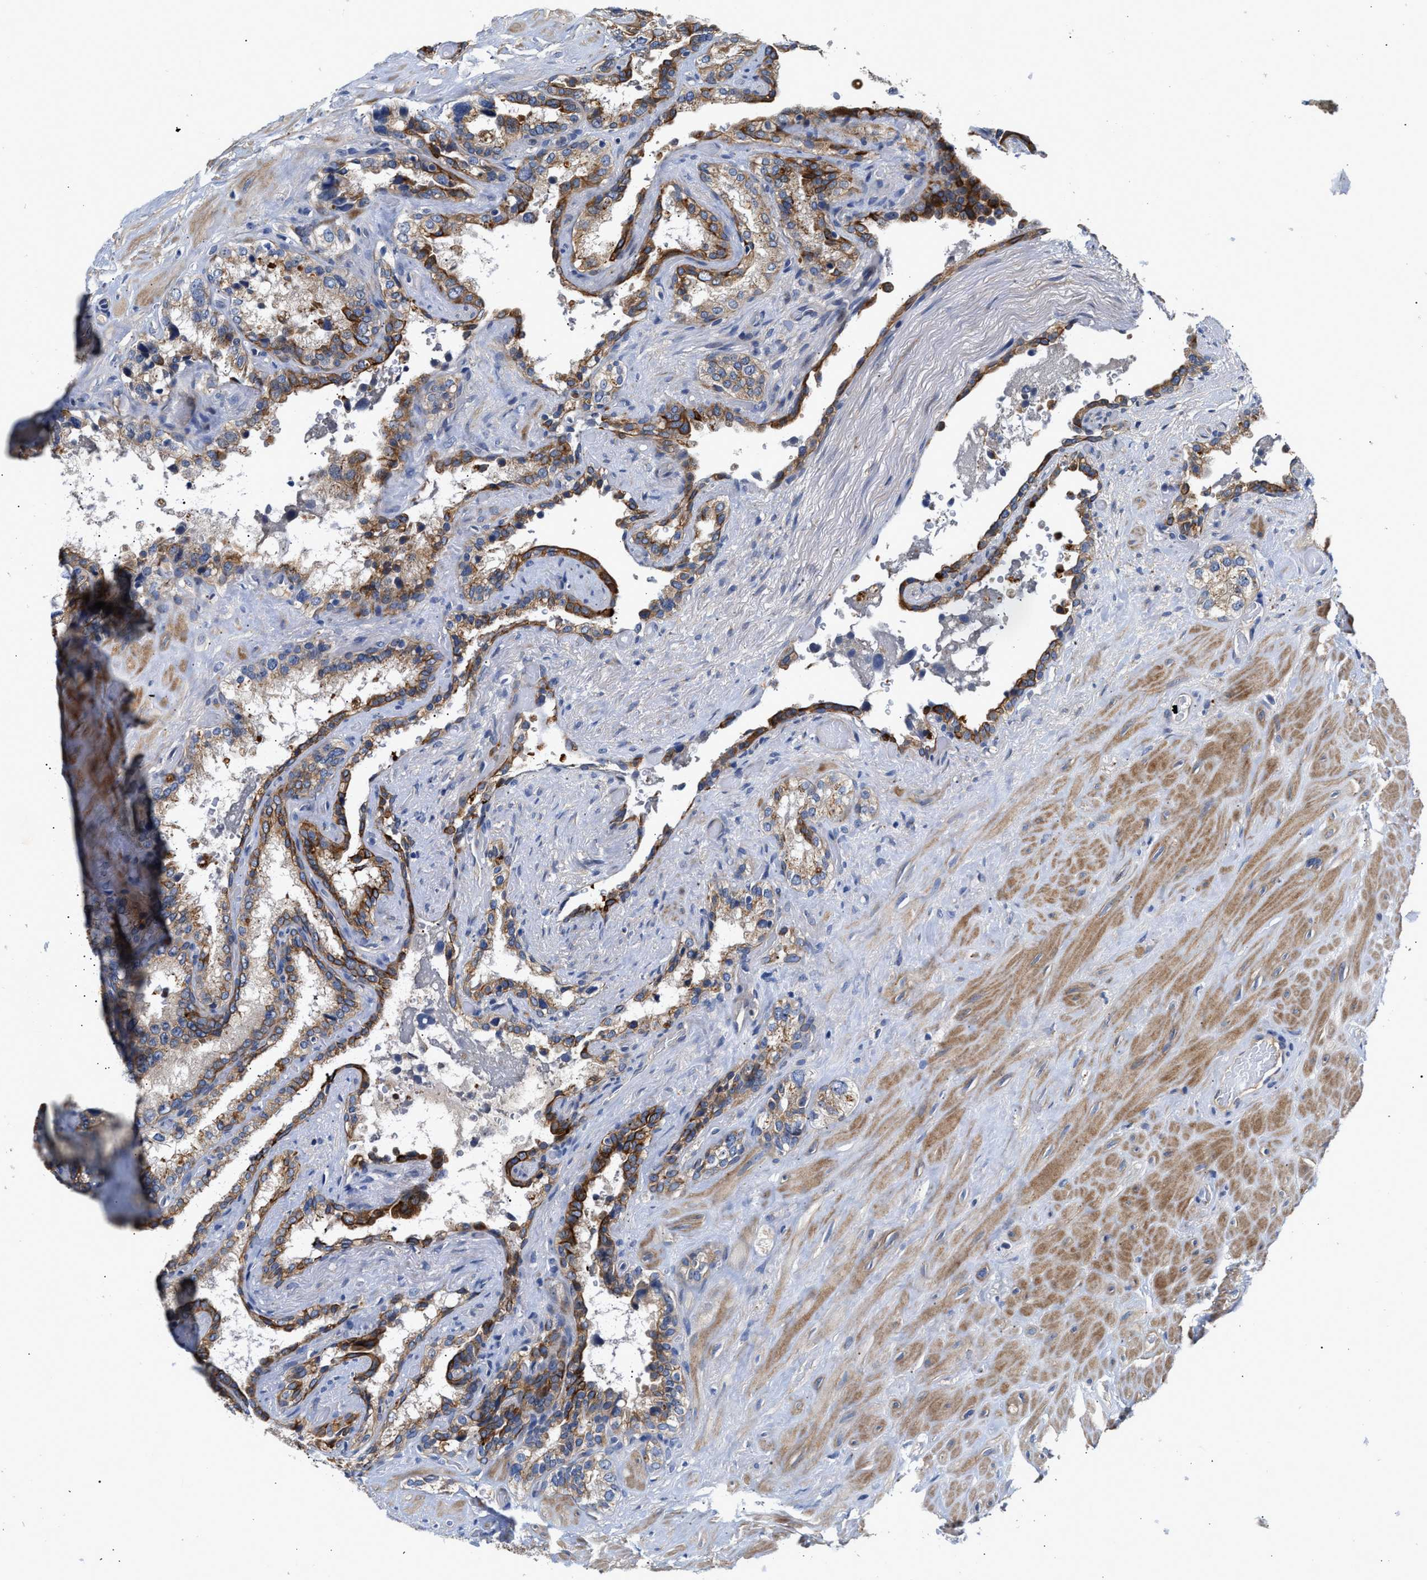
{"staining": {"intensity": "moderate", "quantity": "25%-75%", "location": "cytoplasmic/membranous"}, "tissue": "seminal vesicle", "cell_type": "Glandular cells", "image_type": "normal", "snomed": [{"axis": "morphology", "description": "Normal tissue, NOS"}, {"axis": "topography", "description": "Seminal veicle"}], "caption": "Immunohistochemistry (IHC) micrograph of unremarkable human seminal vesicle stained for a protein (brown), which exhibits medium levels of moderate cytoplasmic/membranous positivity in approximately 25%-75% of glandular cells.", "gene": "CCDC146", "patient": {"sex": "male", "age": 68}}